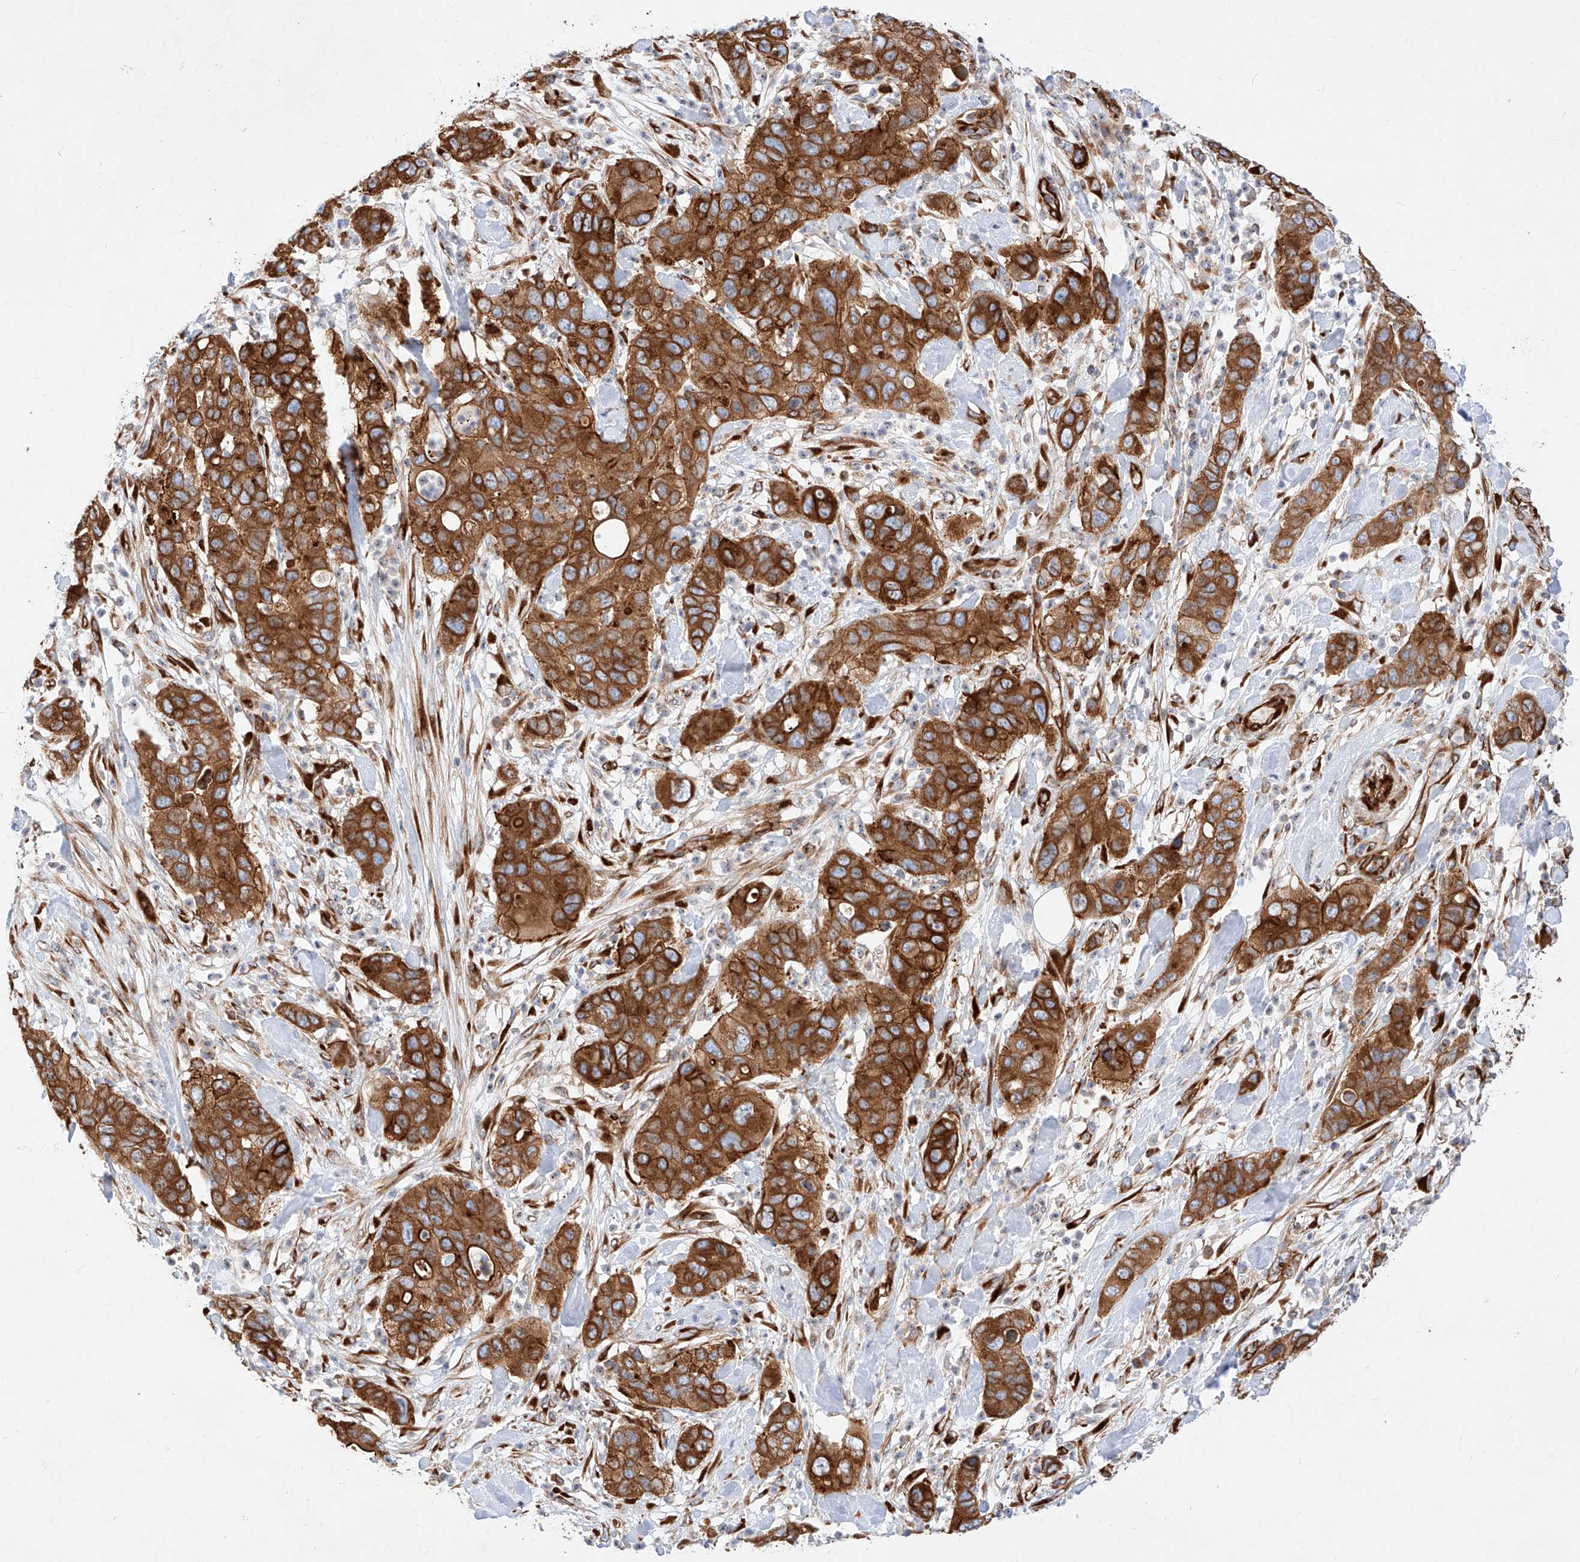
{"staining": {"intensity": "strong", "quantity": ">75%", "location": "cytoplasmic/membranous"}, "tissue": "pancreatic cancer", "cell_type": "Tumor cells", "image_type": "cancer", "snomed": [{"axis": "morphology", "description": "Adenocarcinoma, NOS"}, {"axis": "topography", "description": "Pancreas"}], "caption": "A histopathology image of human adenocarcinoma (pancreatic) stained for a protein demonstrates strong cytoplasmic/membranous brown staining in tumor cells.", "gene": "CSGALNACT2", "patient": {"sex": "female", "age": 71}}